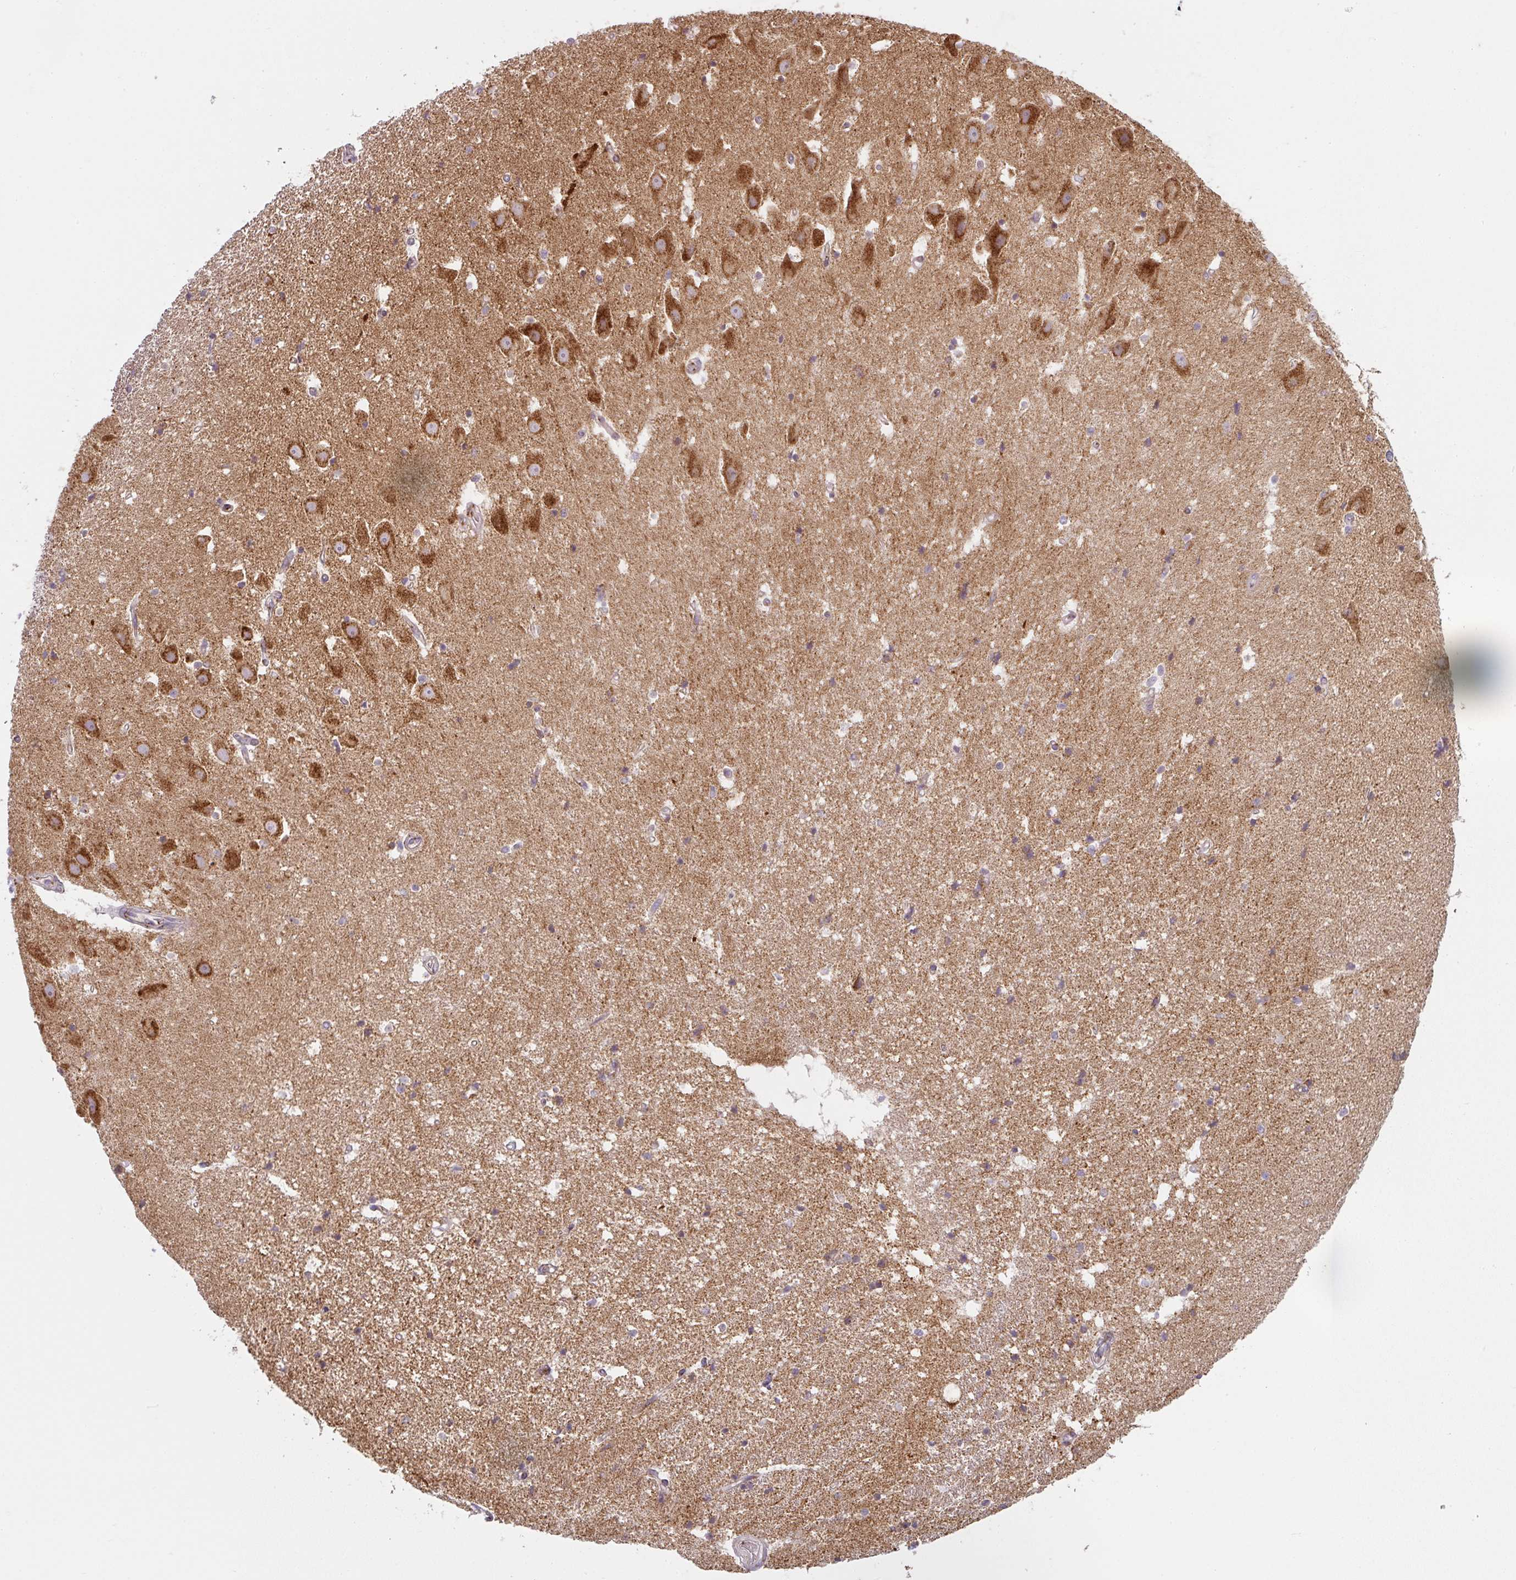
{"staining": {"intensity": "negative", "quantity": "none", "location": "none"}, "tissue": "hippocampus", "cell_type": "Glial cells", "image_type": "normal", "snomed": [{"axis": "morphology", "description": "Normal tissue, NOS"}, {"axis": "topography", "description": "Hippocampus"}], "caption": "DAB (3,3'-diaminobenzidine) immunohistochemical staining of benign human hippocampus reveals no significant expression in glial cells. (Stains: DAB (3,3'-diaminobenzidine) immunohistochemistry (IHC) with hematoxylin counter stain, Microscopy: brightfield microscopy at high magnification).", "gene": "GVQW3", "patient": {"sex": "male", "age": 63}}